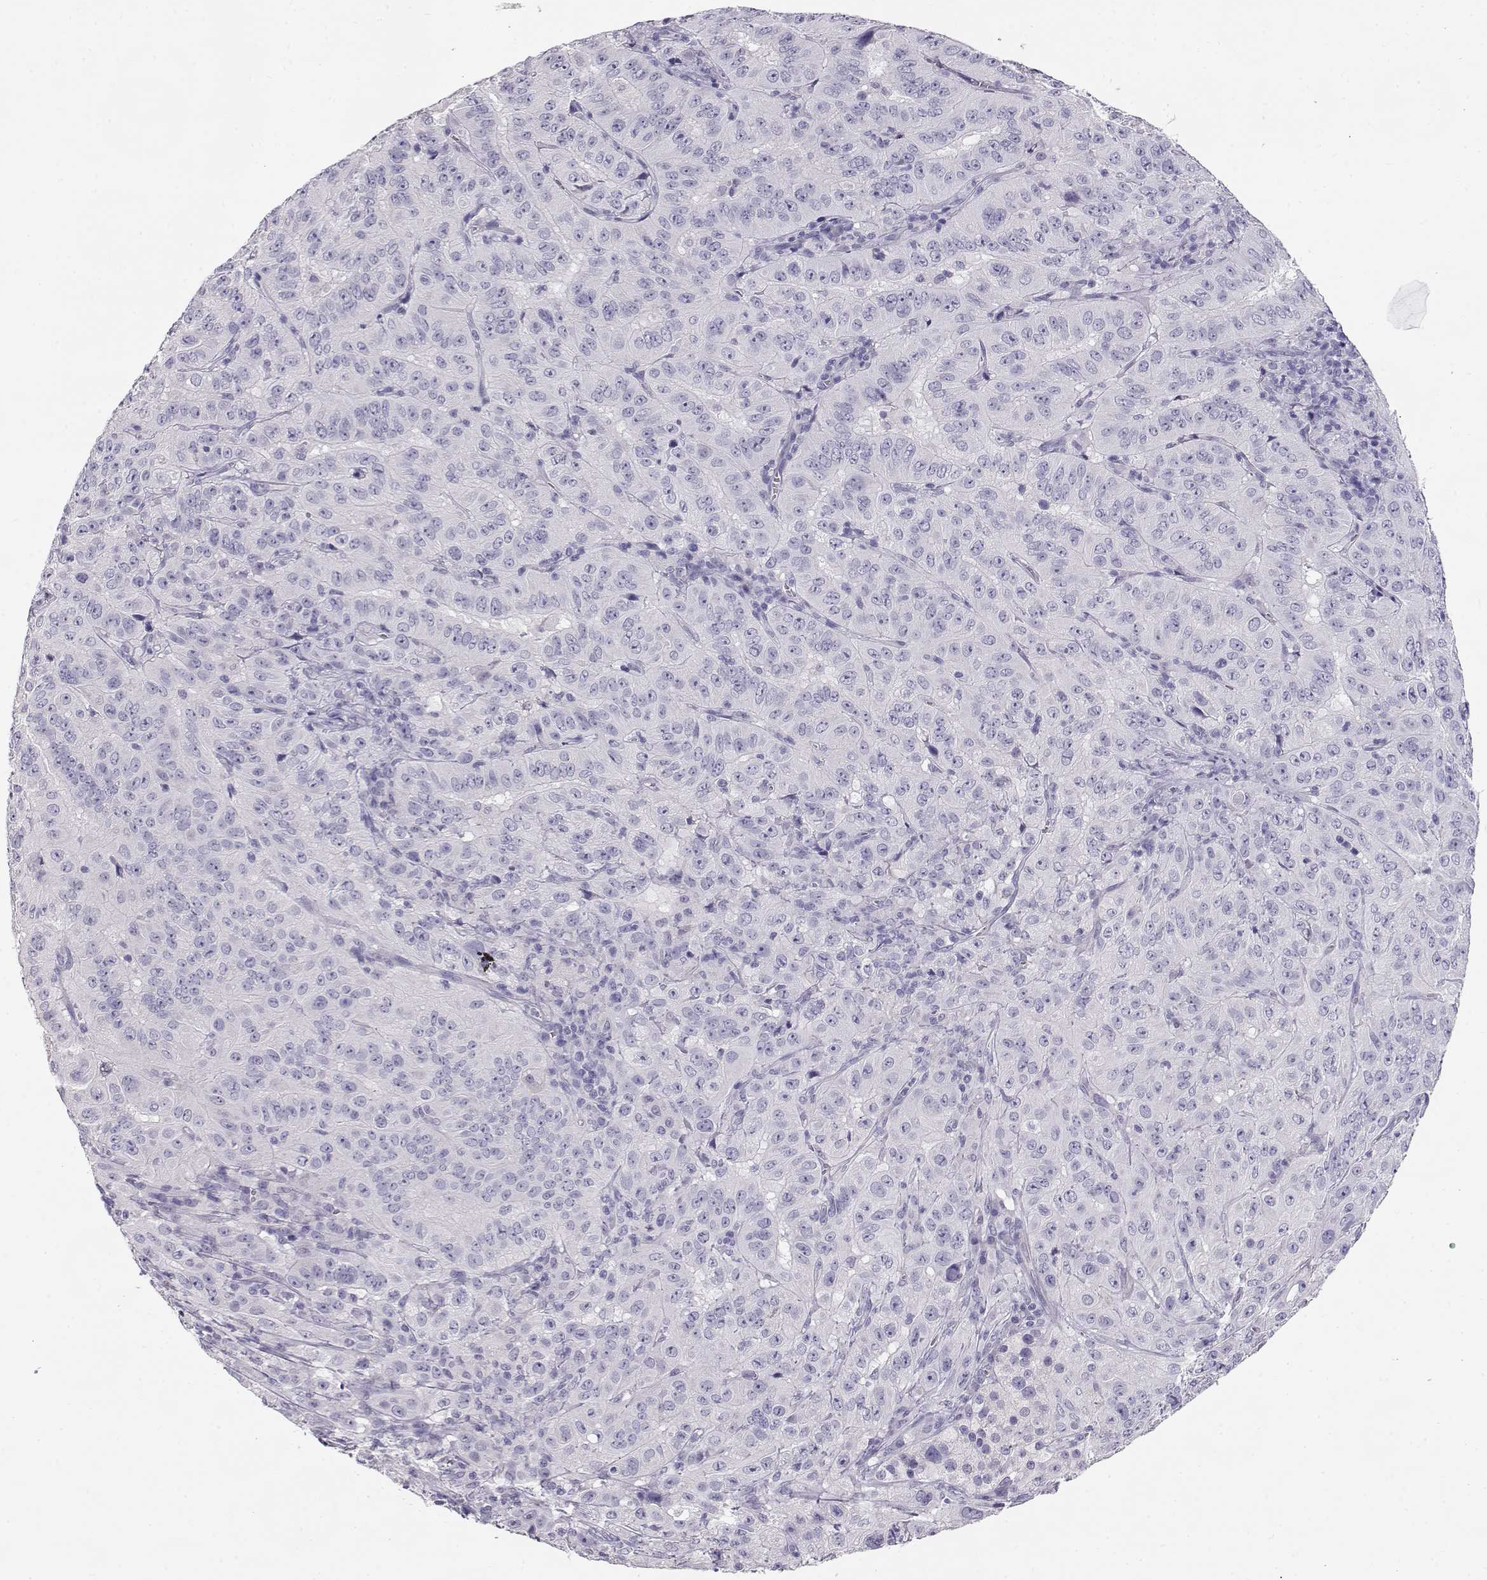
{"staining": {"intensity": "negative", "quantity": "none", "location": "none"}, "tissue": "pancreatic cancer", "cell_type": "Tumor cells", "image_type": "cancer", "snomed": [{"axis": "morphology", "description": "Adenocarcinoma, NOS"}, {"axis": "topography", "description": "Pancreas"}], "caption": "Tumor cells show no significant expression in pancreatic adenocarcinoma.", "gene": "ENDOU", "patient": {"sex": "male", "age": 63}}